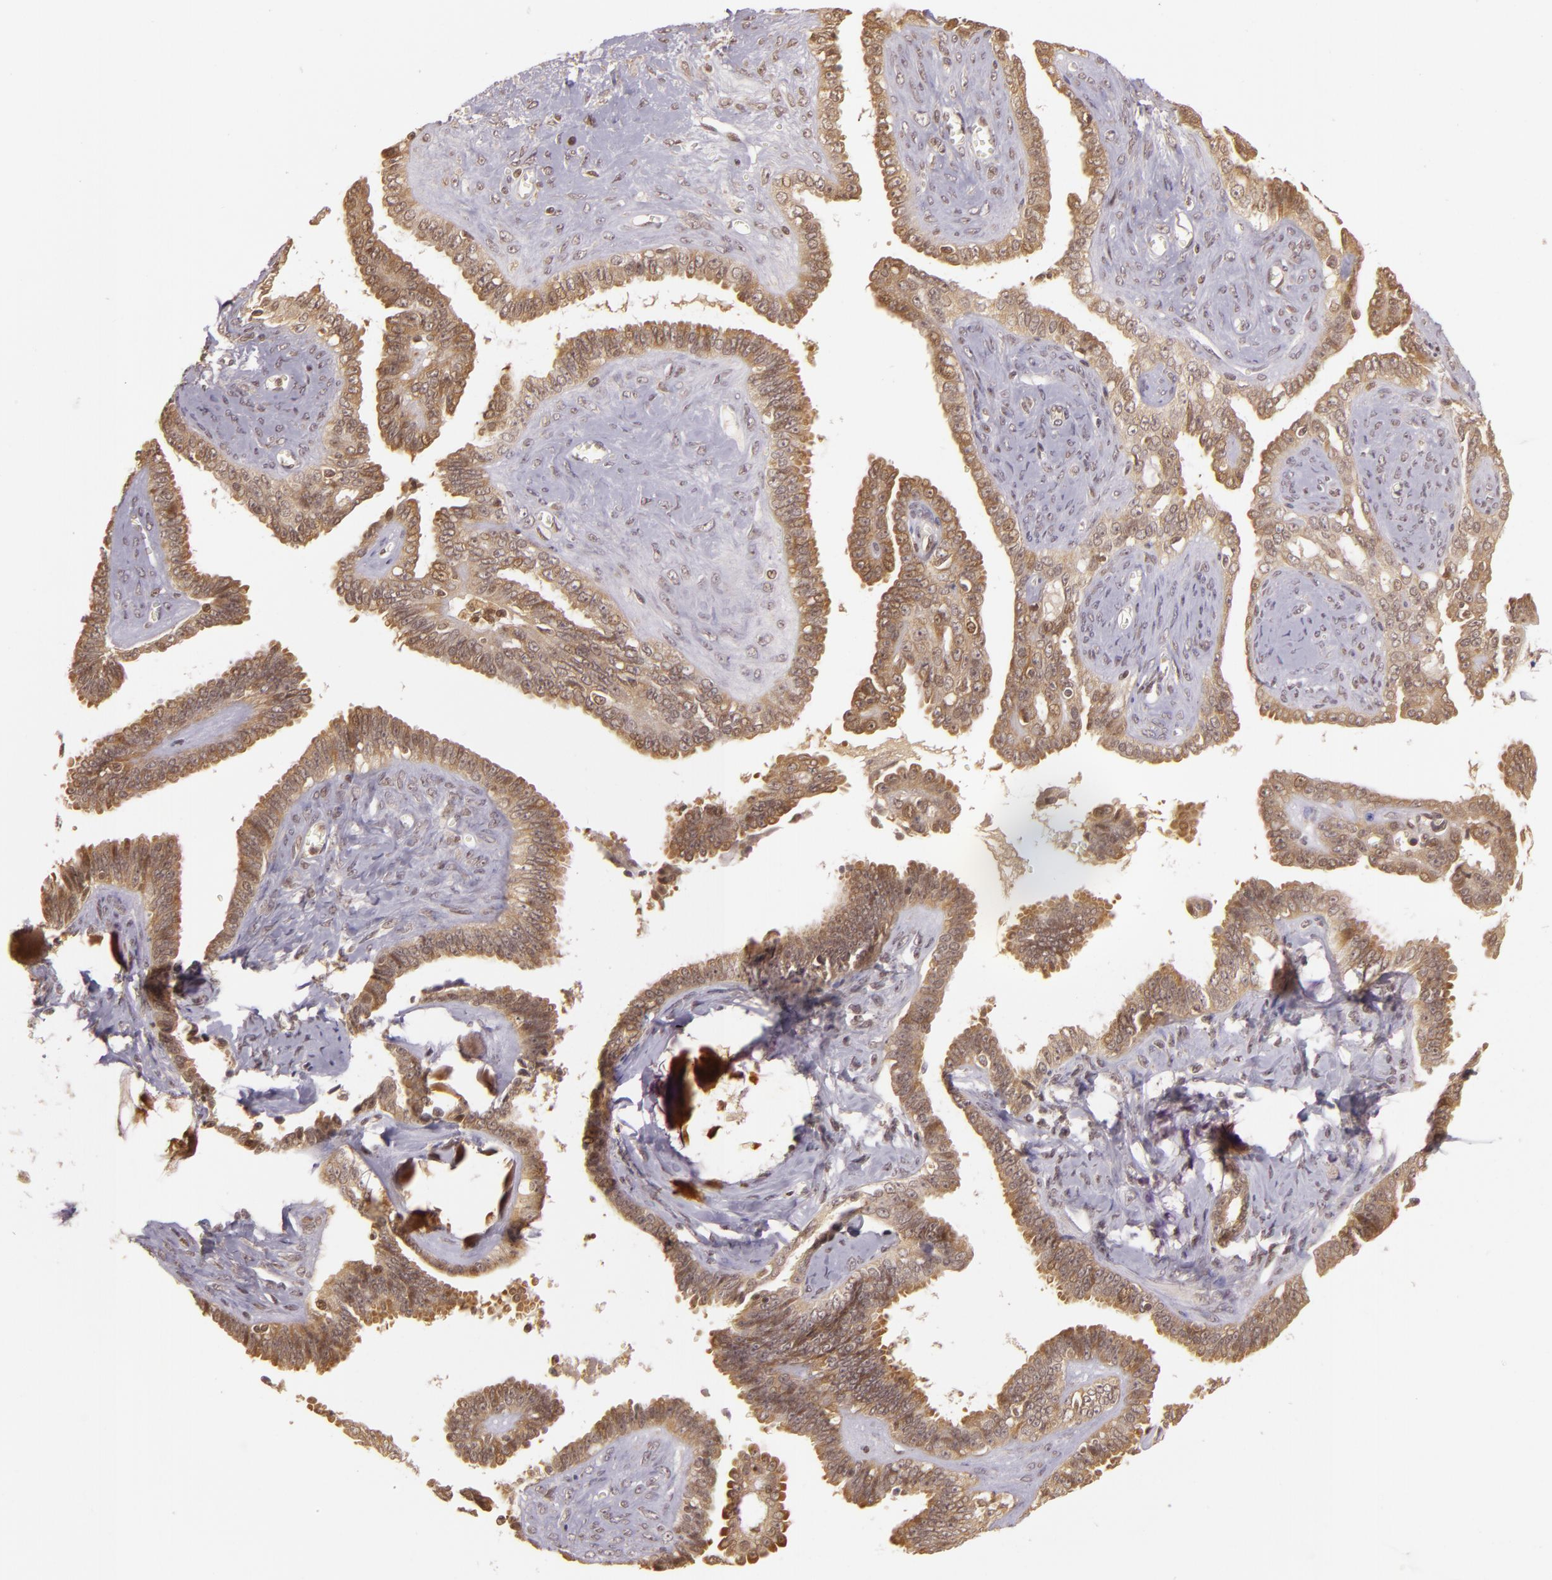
{"staining": {"intensity": "moderate", "quantity": ">75%", "location": "cytoplasmic/membranous,nuclear"}, "tissue": "ovarian cancer", "cell_type": "Tumor cells", "image_type": "cancer", "snomed": [{"axis": "morphology", "description": "Cystadenocarcinoma, serous, NOS"}, {"axis": "topography", "description": "Ovary"}], "caption": "Protein analysis of serous cystadenocarcinoma (ovarian) tissue displays moderate cytoplasmic/membranous and nuclear expression in about >75% of tumor cells. (brown staining indicates protein expression, while blue staining denotes nuclei).", "gene": "TXNRD2", "patient": {"sex": "female", "age": 71}}